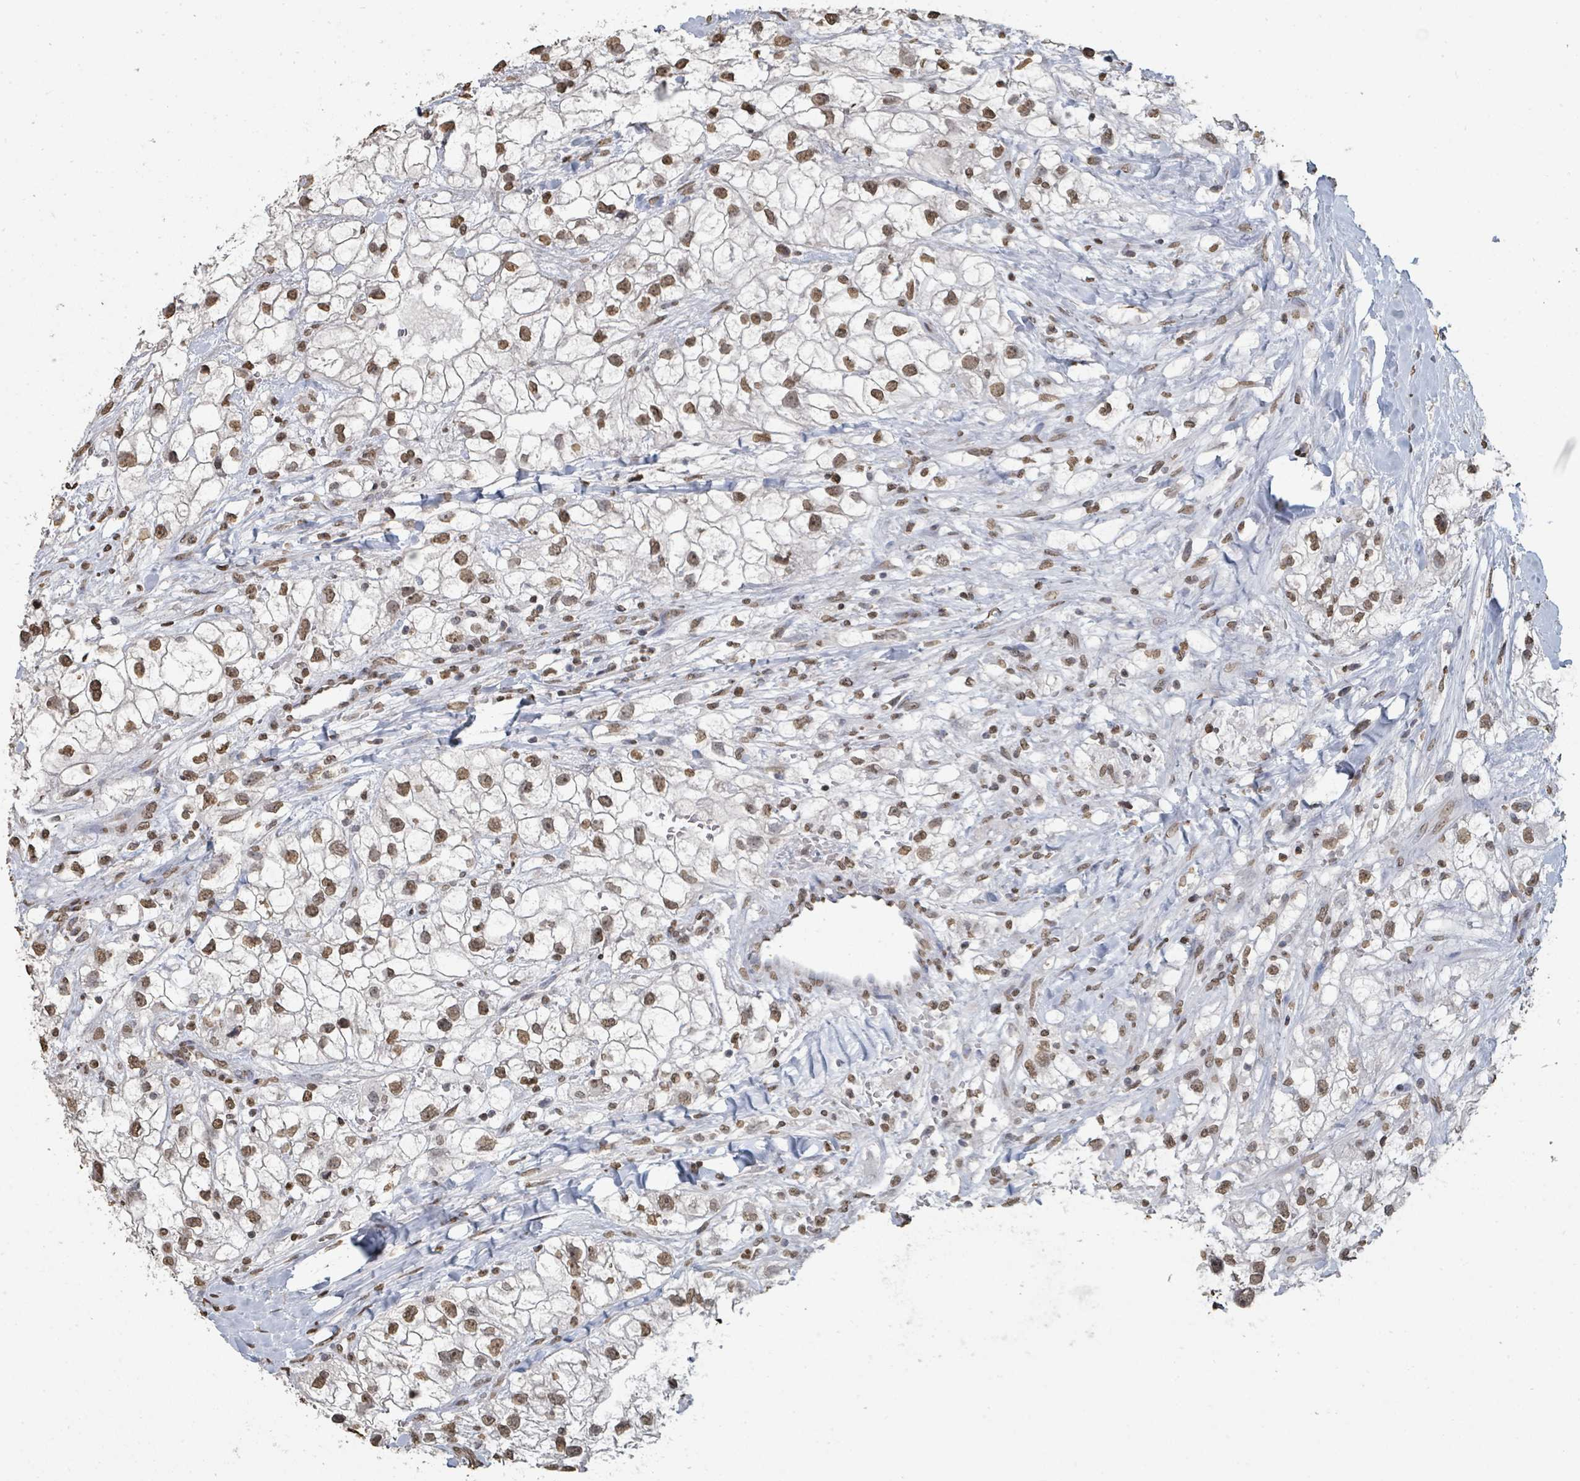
{"staining": {"intensity": "moderate", "quantity": ">75%", "location": "nuclear"}, "tissue": "renal cancer", "cell_type": "Tumor cells", "image_type": "cancer", "snomed": [{"axis": "morphology", "description": "Adenocarcinoma, NOS"}, {"axis": "topography", "description": "Kidney"}], "caption": "There is medium levels of moderate nuclear positivity in tumor cells of renal cancer, as demonstrated by immunohistochemical staining (brown color).", "gene": "MRPS12", "patient": {"sex": "male", "age": 59}}